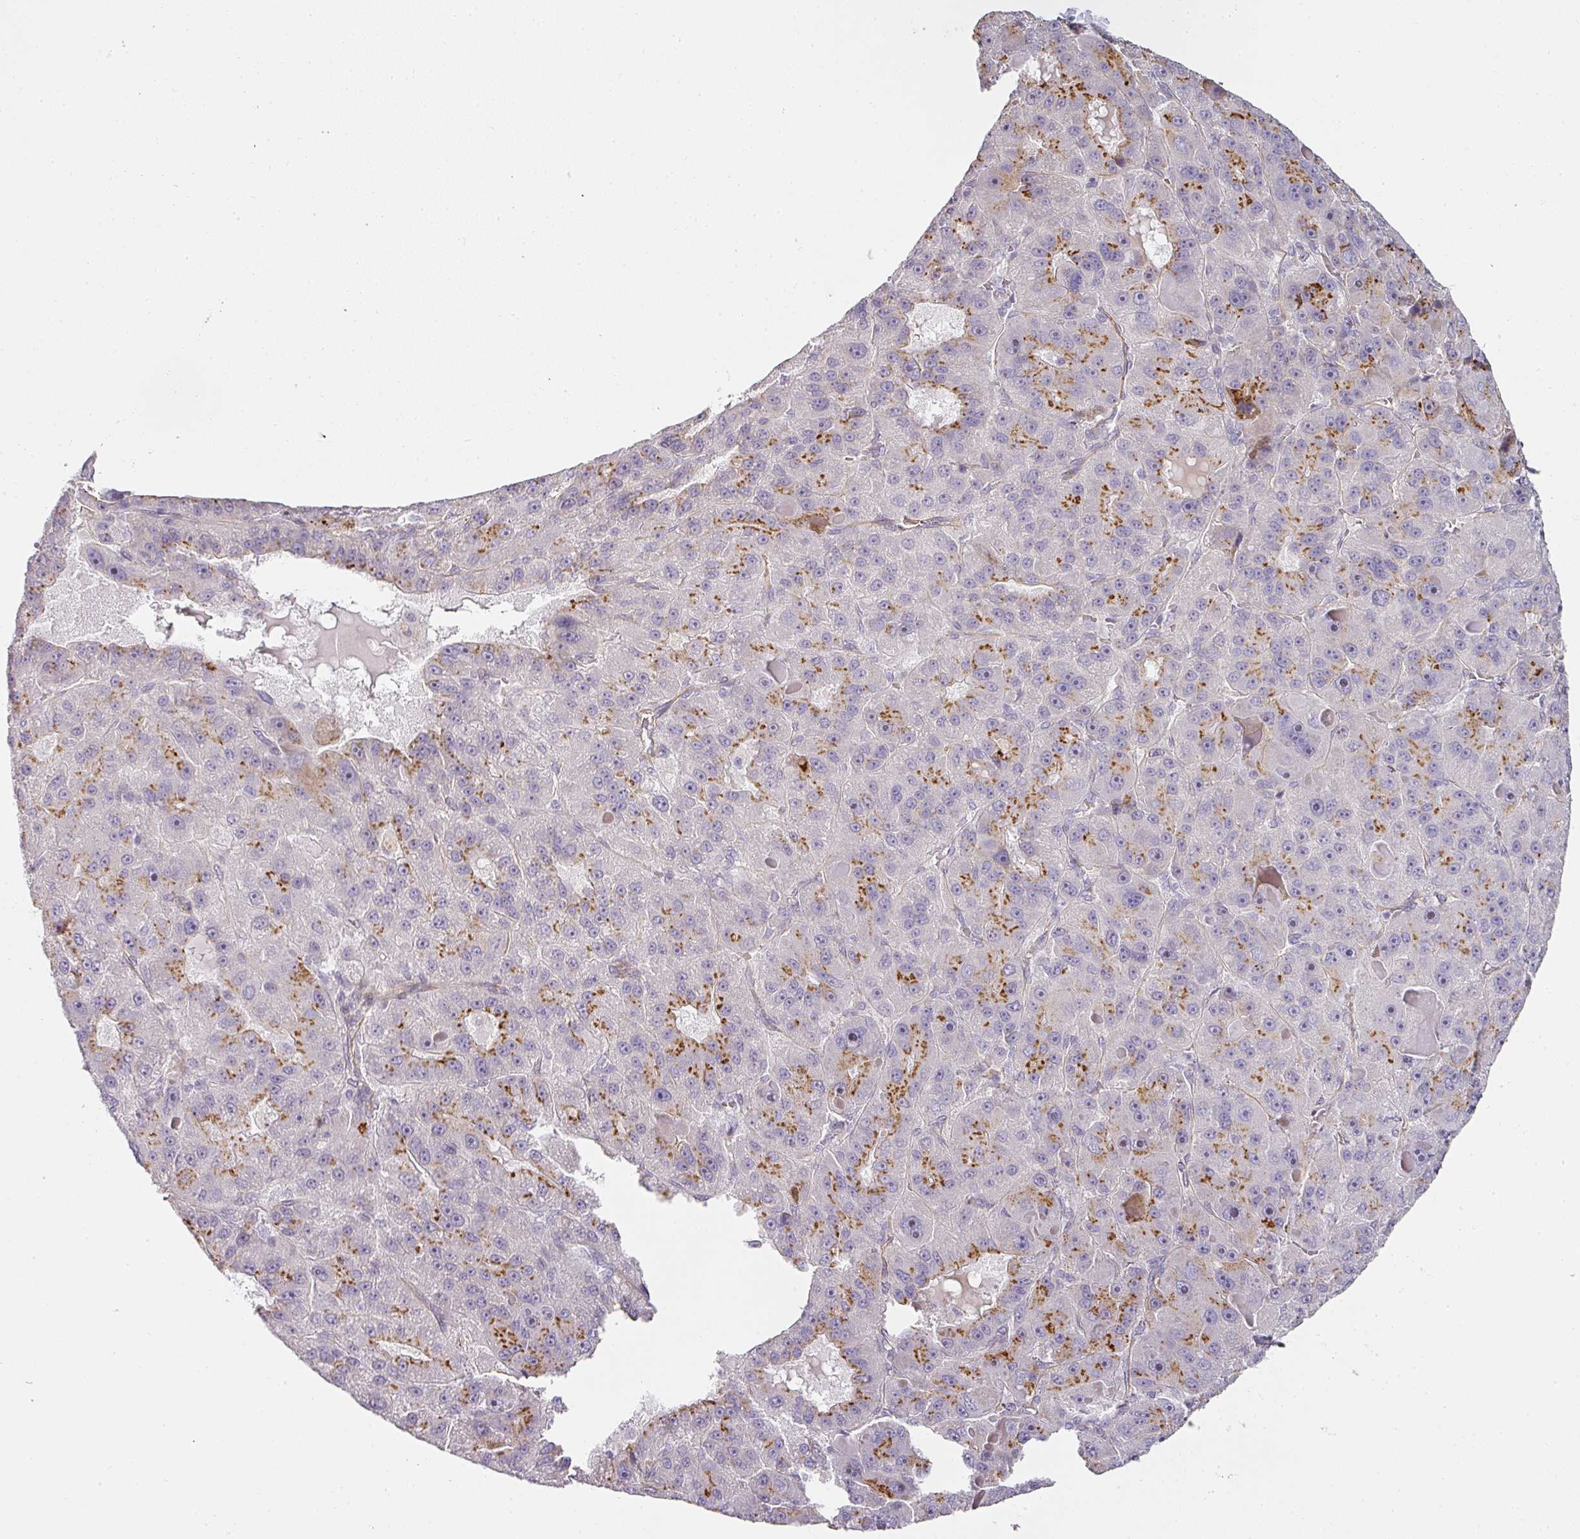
{"staining": {"intensity": "moderate", "quantity": "25%-75%", "location": "cytoplasmic/membranous"}, "tissue": "liver cancer", "cell_type": "Tumor cells", "image_type": "cancer", "snomed": [{"axis": "morphology", "description": "Carcinoma, Hepatocellular, NOS"}, {"axis": "topography", "description": "Liver"}], "caption": "Tumor cells show medium levels of moderate cytoplasmic/membranous staining in approximately 25%-75% of cells in liver cancer.", "gene": "ATP8B2", "patient": {"sex": "male", "age": 76}}